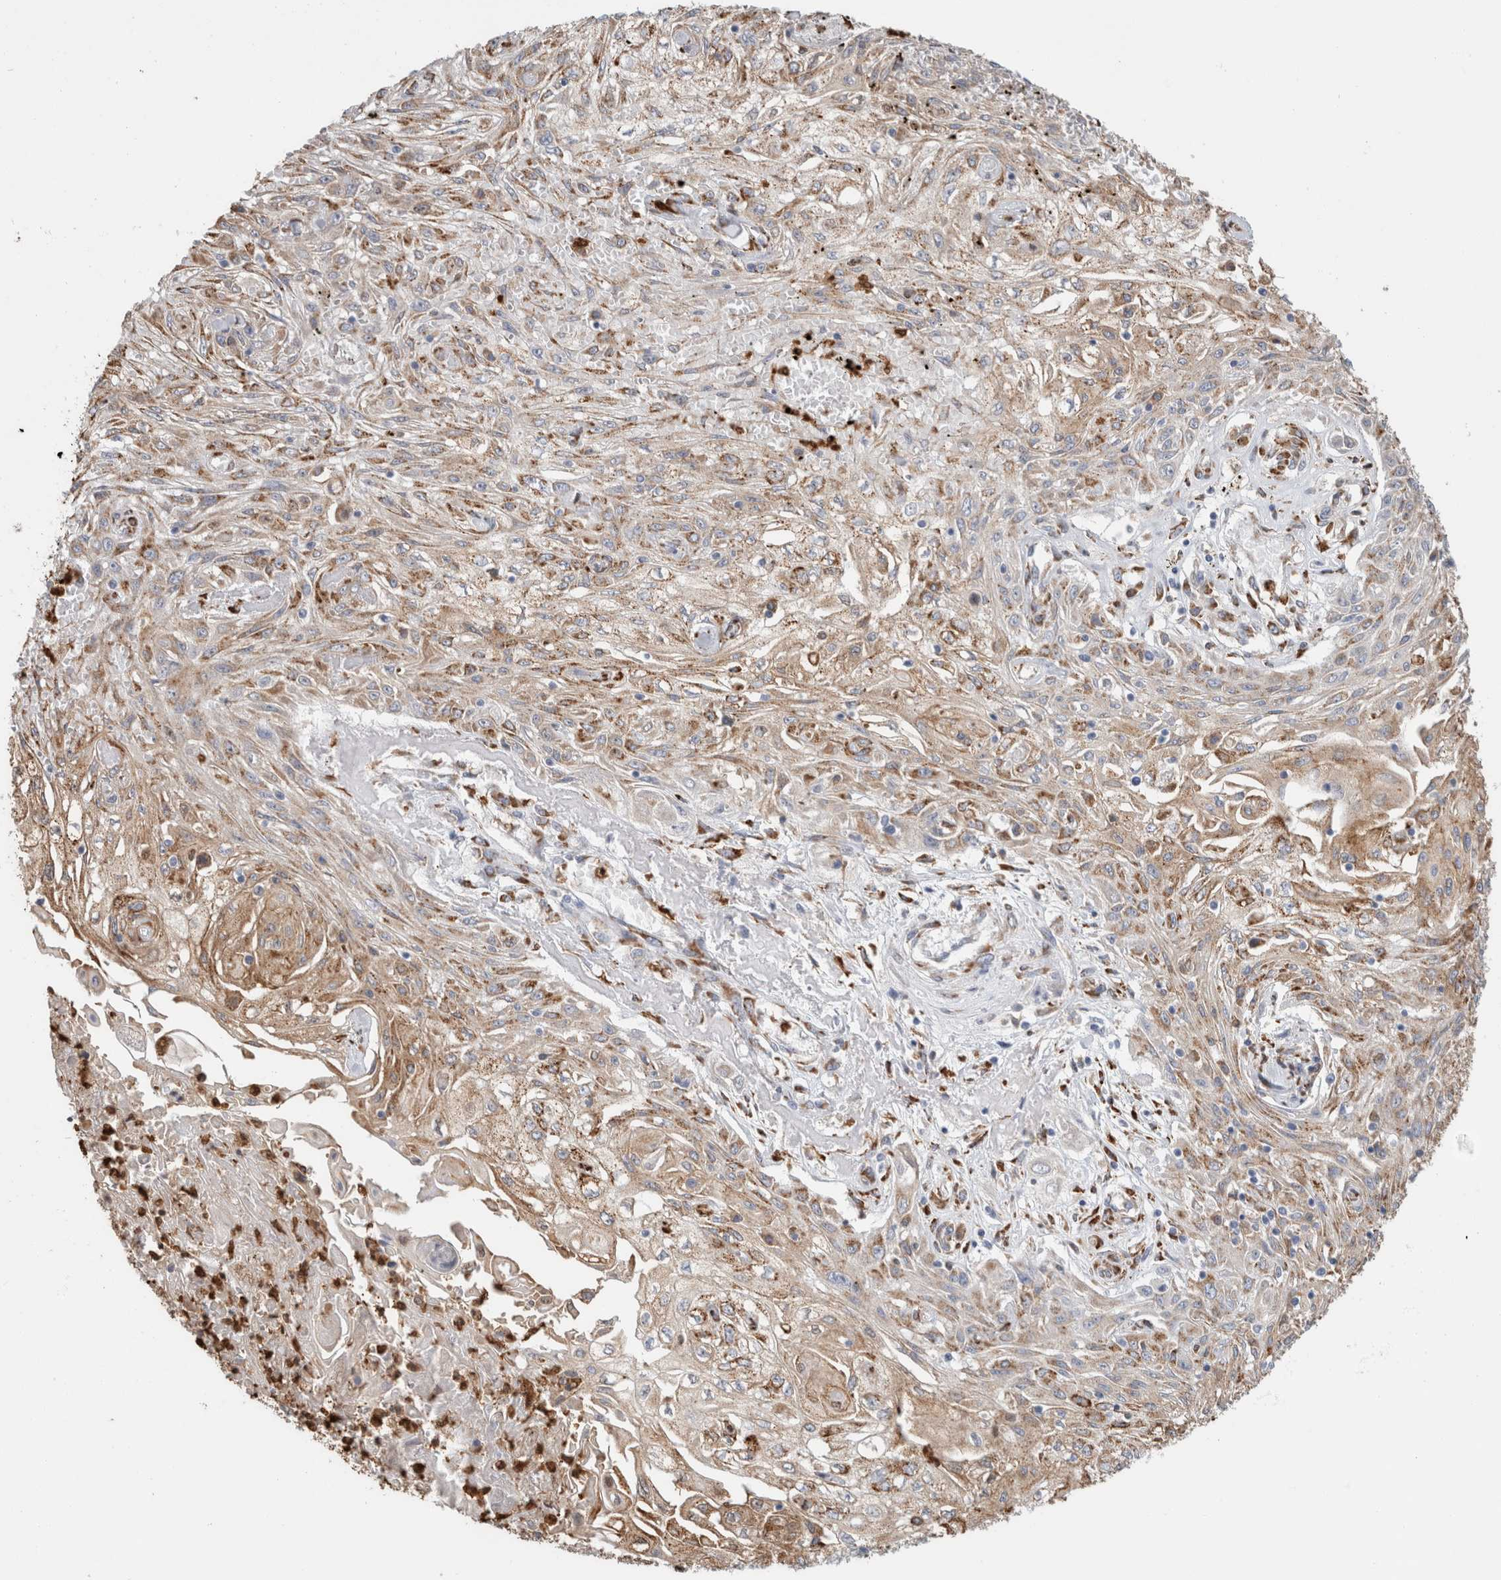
{"staining": {"intensity": "weak", "quantity": ">75%", "location": "cytoplasmic/membranous"}, "tissue": "skin cancer", "cell_type": "Tumor cells", "image_type": "cancer", "snomed": [{"axis": "morphology", "description": "Squamous cell carcinoma, NOS"}, {"axis": "morphology", "description": "Squamous cell carcinoma, metastatic, NOS"}, {"axis": "topography", "description": "Skin"}, {"axis": "topography", "description": "Lymph node"}], "caption": "Tumor cells show low levels of weak cytoplasmic/membranous positivity in approximately >75% of cells in squamous cell carcinoma (skin).", "gene": "P4HA1", "patient": {"sex": "male", "age": 75}}